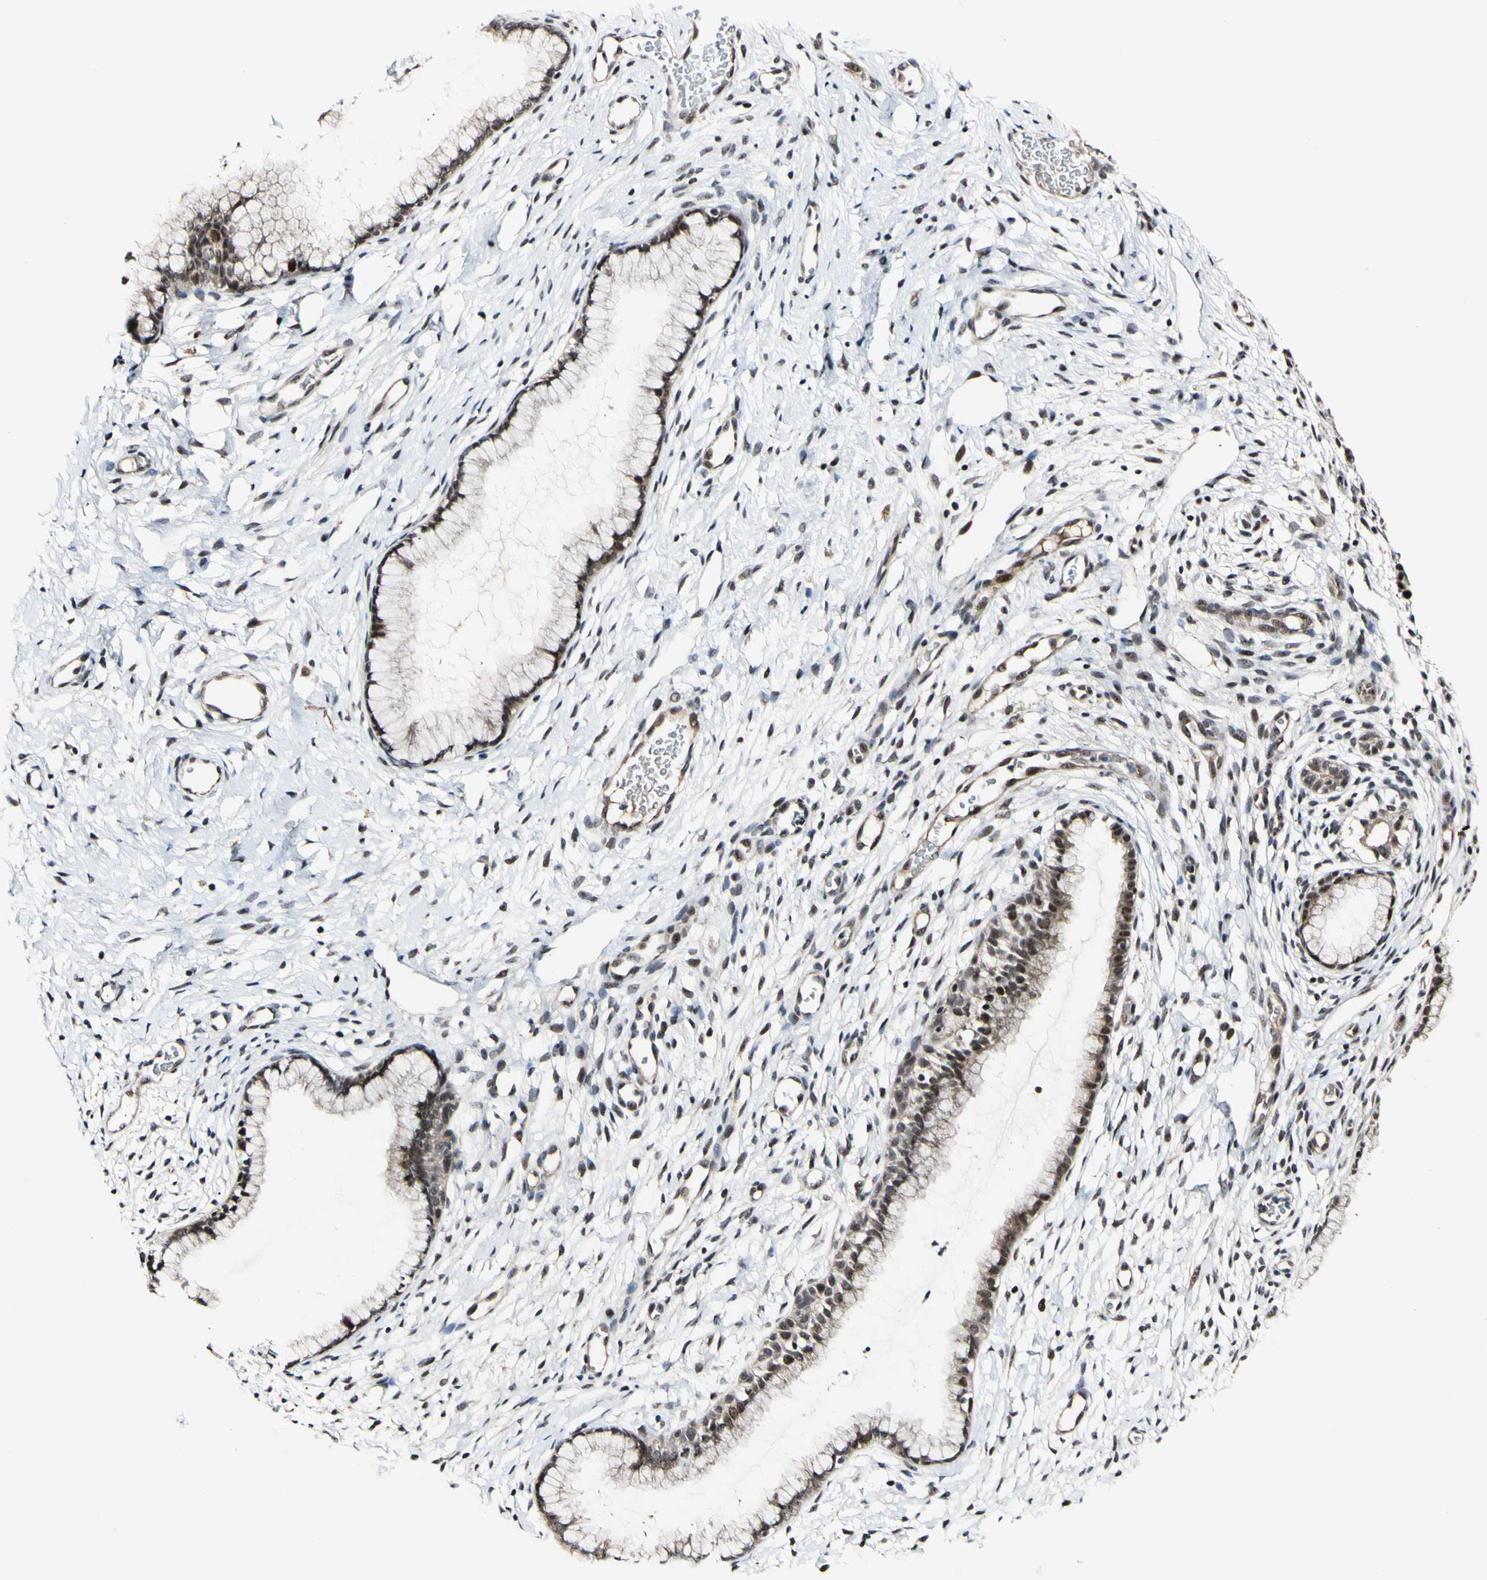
{"staining": {"intensity": "moderate", "quantity": ">75%", "location": "nuclear"}, "tissue": "cervix", "cell_type": "Glandular cells", "image_type": "normal", "snomed": [{"axis": "morphology", "description": "Normal tissue, NOS"}, {"axis": "topography", "description": "Cervix"}], "caption": "Protein expression analysis of normal cervix reveals moderate nuclear staining in about >75% of glandular cells. (Brightfield microscopy of DAB IHC at high magnification).", "gene": "POLR2F", "patient": {"sex": "female", "age": 65}}